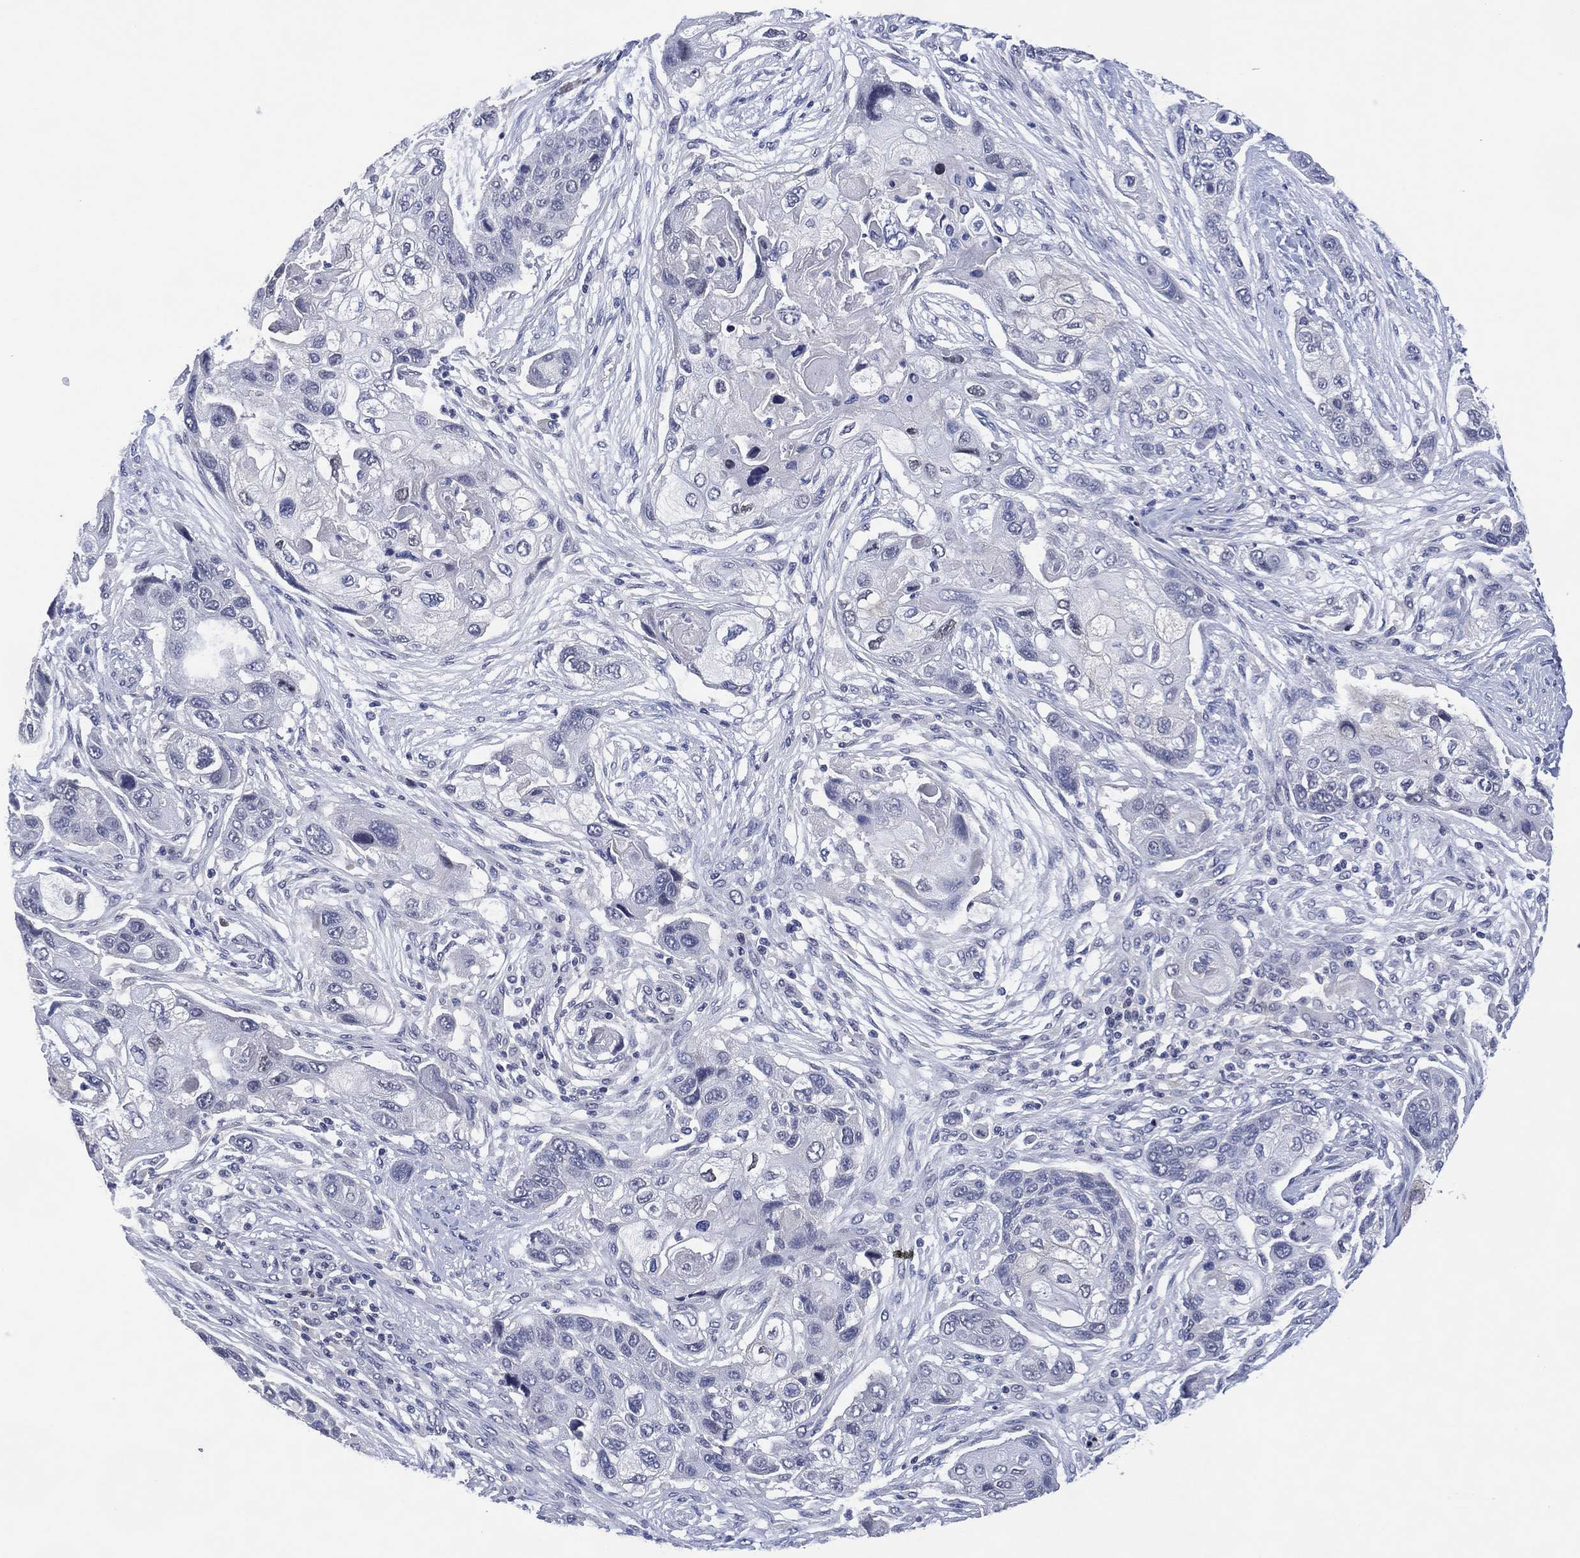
{"staining": {"intensity": "negative", "quantity": "none", "location": "none"}, "tissue": "lung cancer", "cell_type": "Tumor cells", "image_type": "cancer", "snomed": [{"axis": "morphology", "description": "Squamous cell carcinoma, NOS"}, {"axis": "topography", "description": "Lung"}], "caption": "An image of human lung cancer is negative for staining in tumor cells.", "gene": "USP26", "patient": {"sex": "male", "age": 69}}